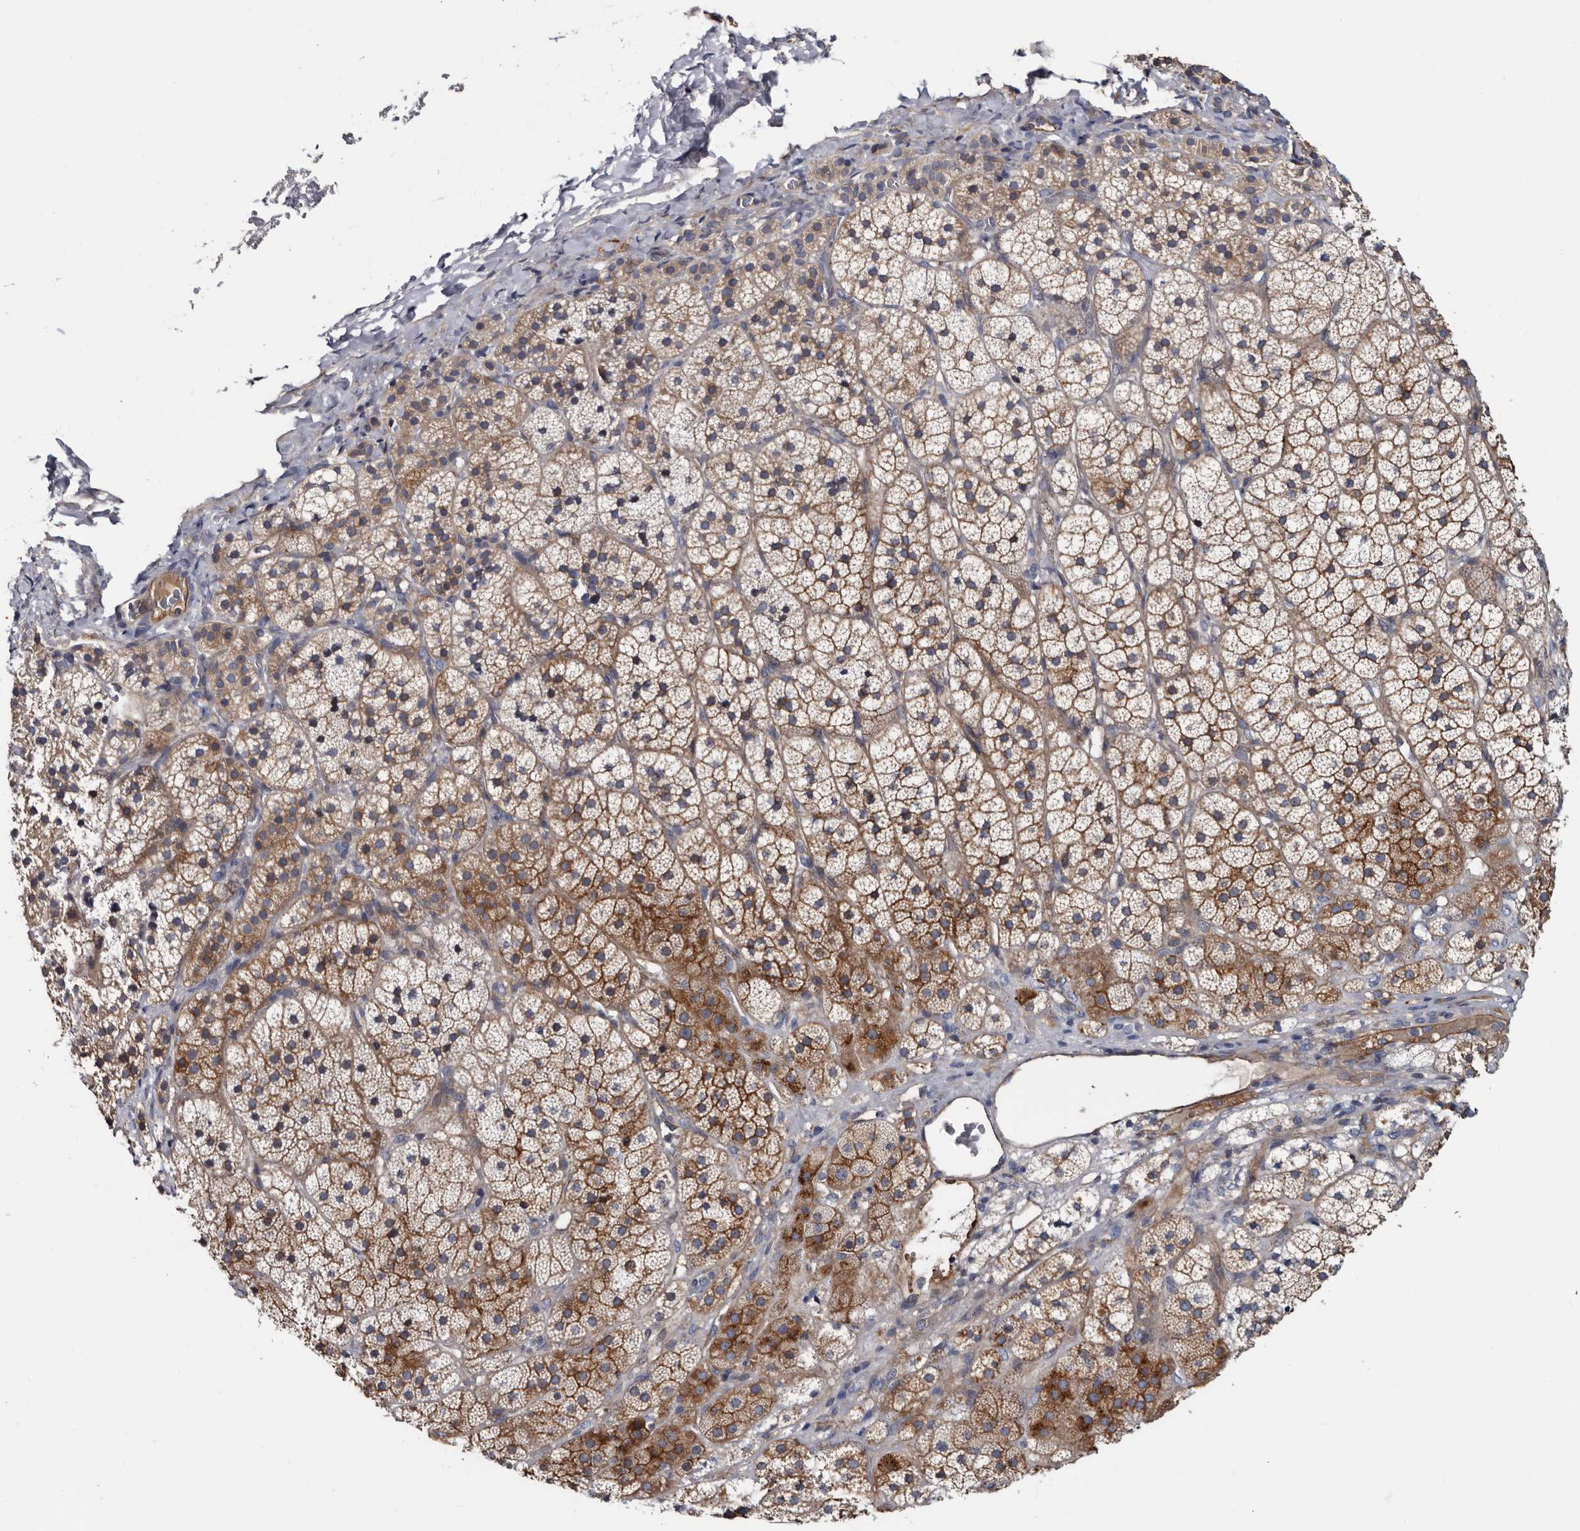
{"staining": {"intensity": "moderate", "quantity": ">75%", "location": "cytoplasmic/membranous"}, "tissue": "adrenal gland", "cell_type": "Glandular cells", "image_type": "normal", "snomed": [{"axis": "morphology", "description": "Normal tissue, NOS"}, {"axis": "topography", "description": "Adrenal gland"}], "caption": "Immunohistochemistry of benign human adrenal gland reveals medium levels of moderate cytoplasmic/membranous positivity in approximately >75% of glandular cells.", "gene": "TSPAN17", "patient": {"sex": "female", "age": 44}}